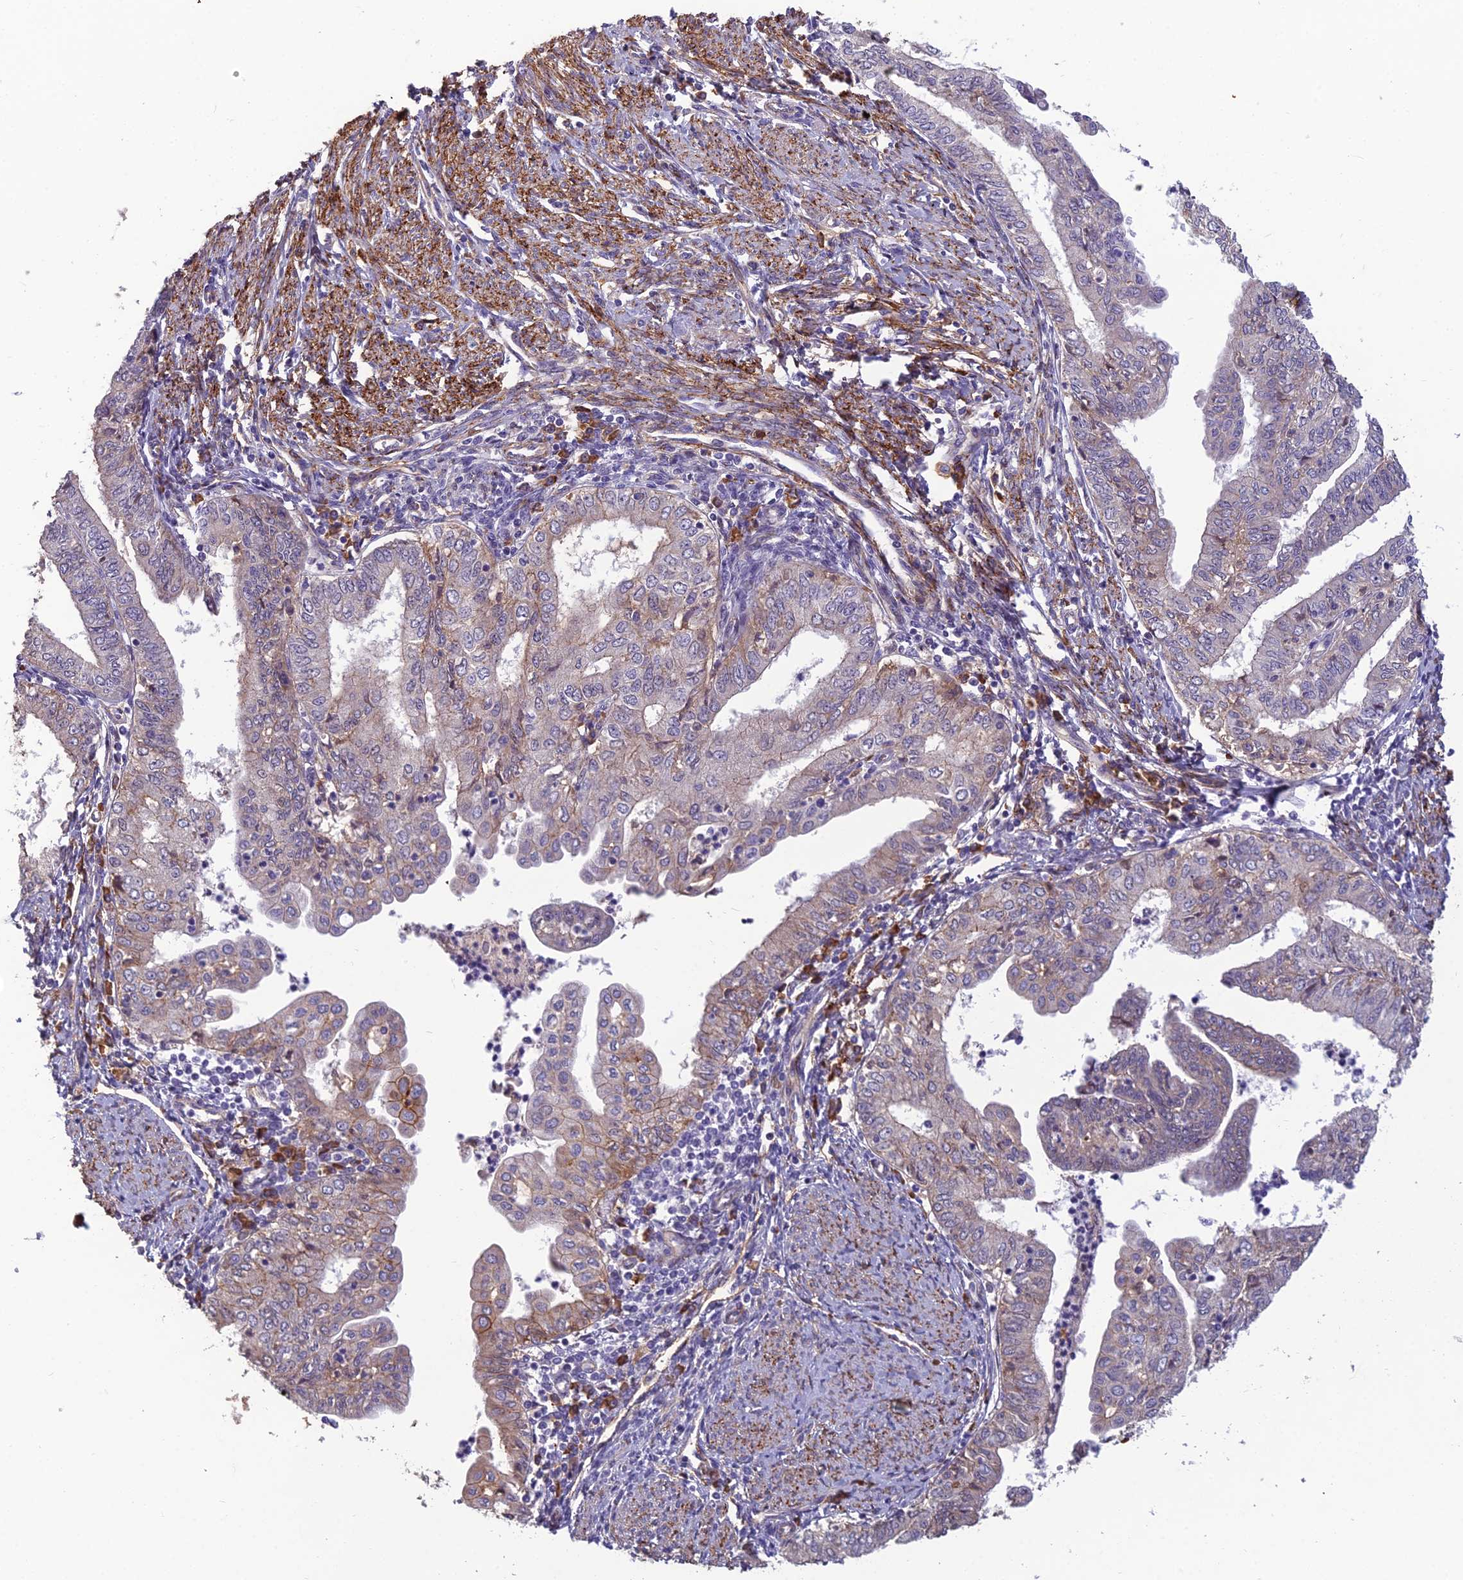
{"staining": {"intensity": "moderate", "quantity": "<25%", "location": "cytoplasmic/membranous"}, "tissue": "endometrial cancer", "cell_type": "Tumor cells", "image_type": "cancer", "snomed": [{"axis": "morphology", "description": "Adenocarcinoma, NOS"}, {"axis": "topography", "description": "Endometrium"}], "caption": "Immunohistochemical staining of human adenocarcinoma (endometrial) shows low levels of moderate cytoplasmic/membranous staining in about <25% of tumor cells. (brown staining indicates protein expression, while blue staining denotes nuclei).", "gene": "TSPAN15", "patient": {"sex": "female", "age": 66}}